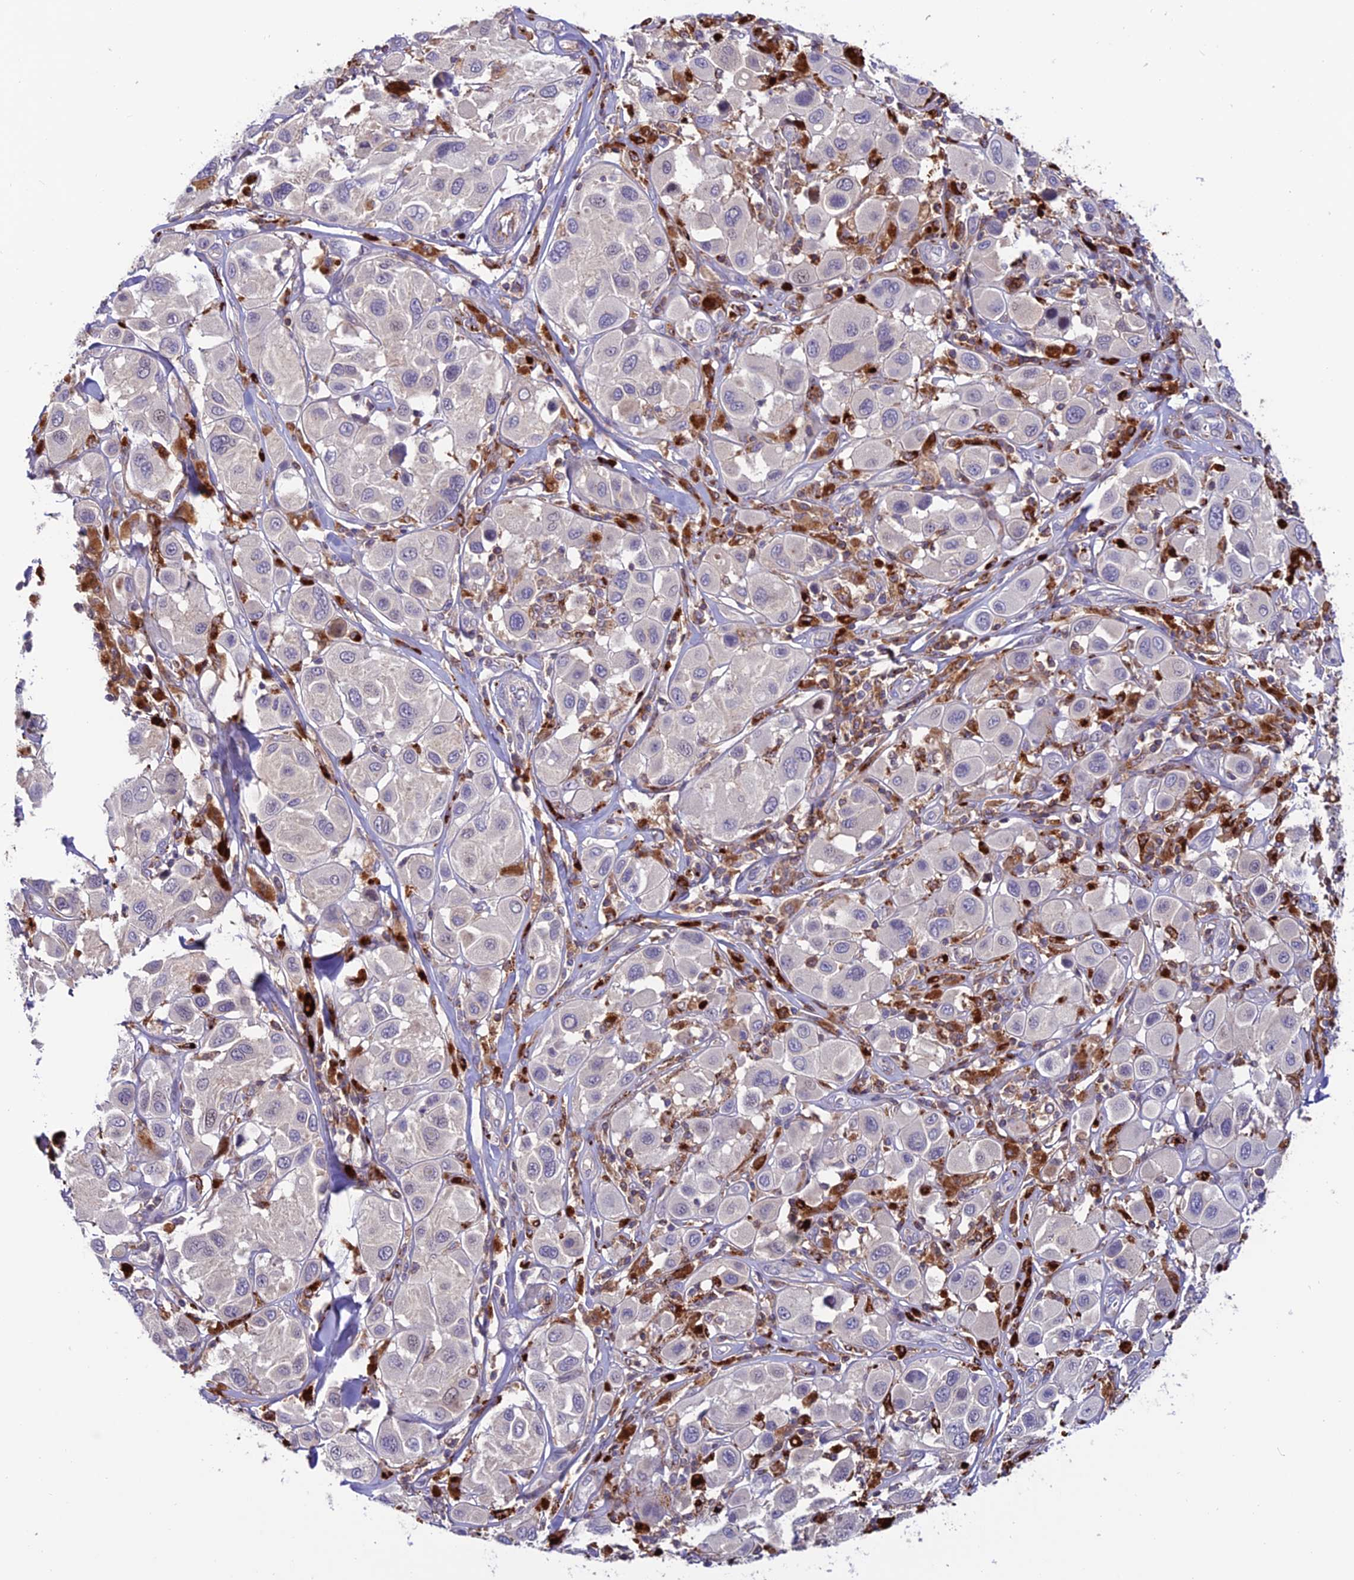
{"staining": {"intensity": "negative", "quantity": "none", "location": "none"}, "tissue": "melanoma", "cell_type": "Tumor cells", "image_type": "cancer", "snomed": [{"axis": "morphology", "description": "Malignant melanoma, Metastatic site"}, {"axis": "topography", "description": "Skin"}], "caption": "Immunohistochemistry (IHC) histopathology image of neoplastic tissue: human melanoma stained with DAB (3,3'-diaminobenzidine) demonstrates no significant protein expression in tumor cells.", "gene": "ARHGEF18", "patient": {"sex": "male", "age": 41}}